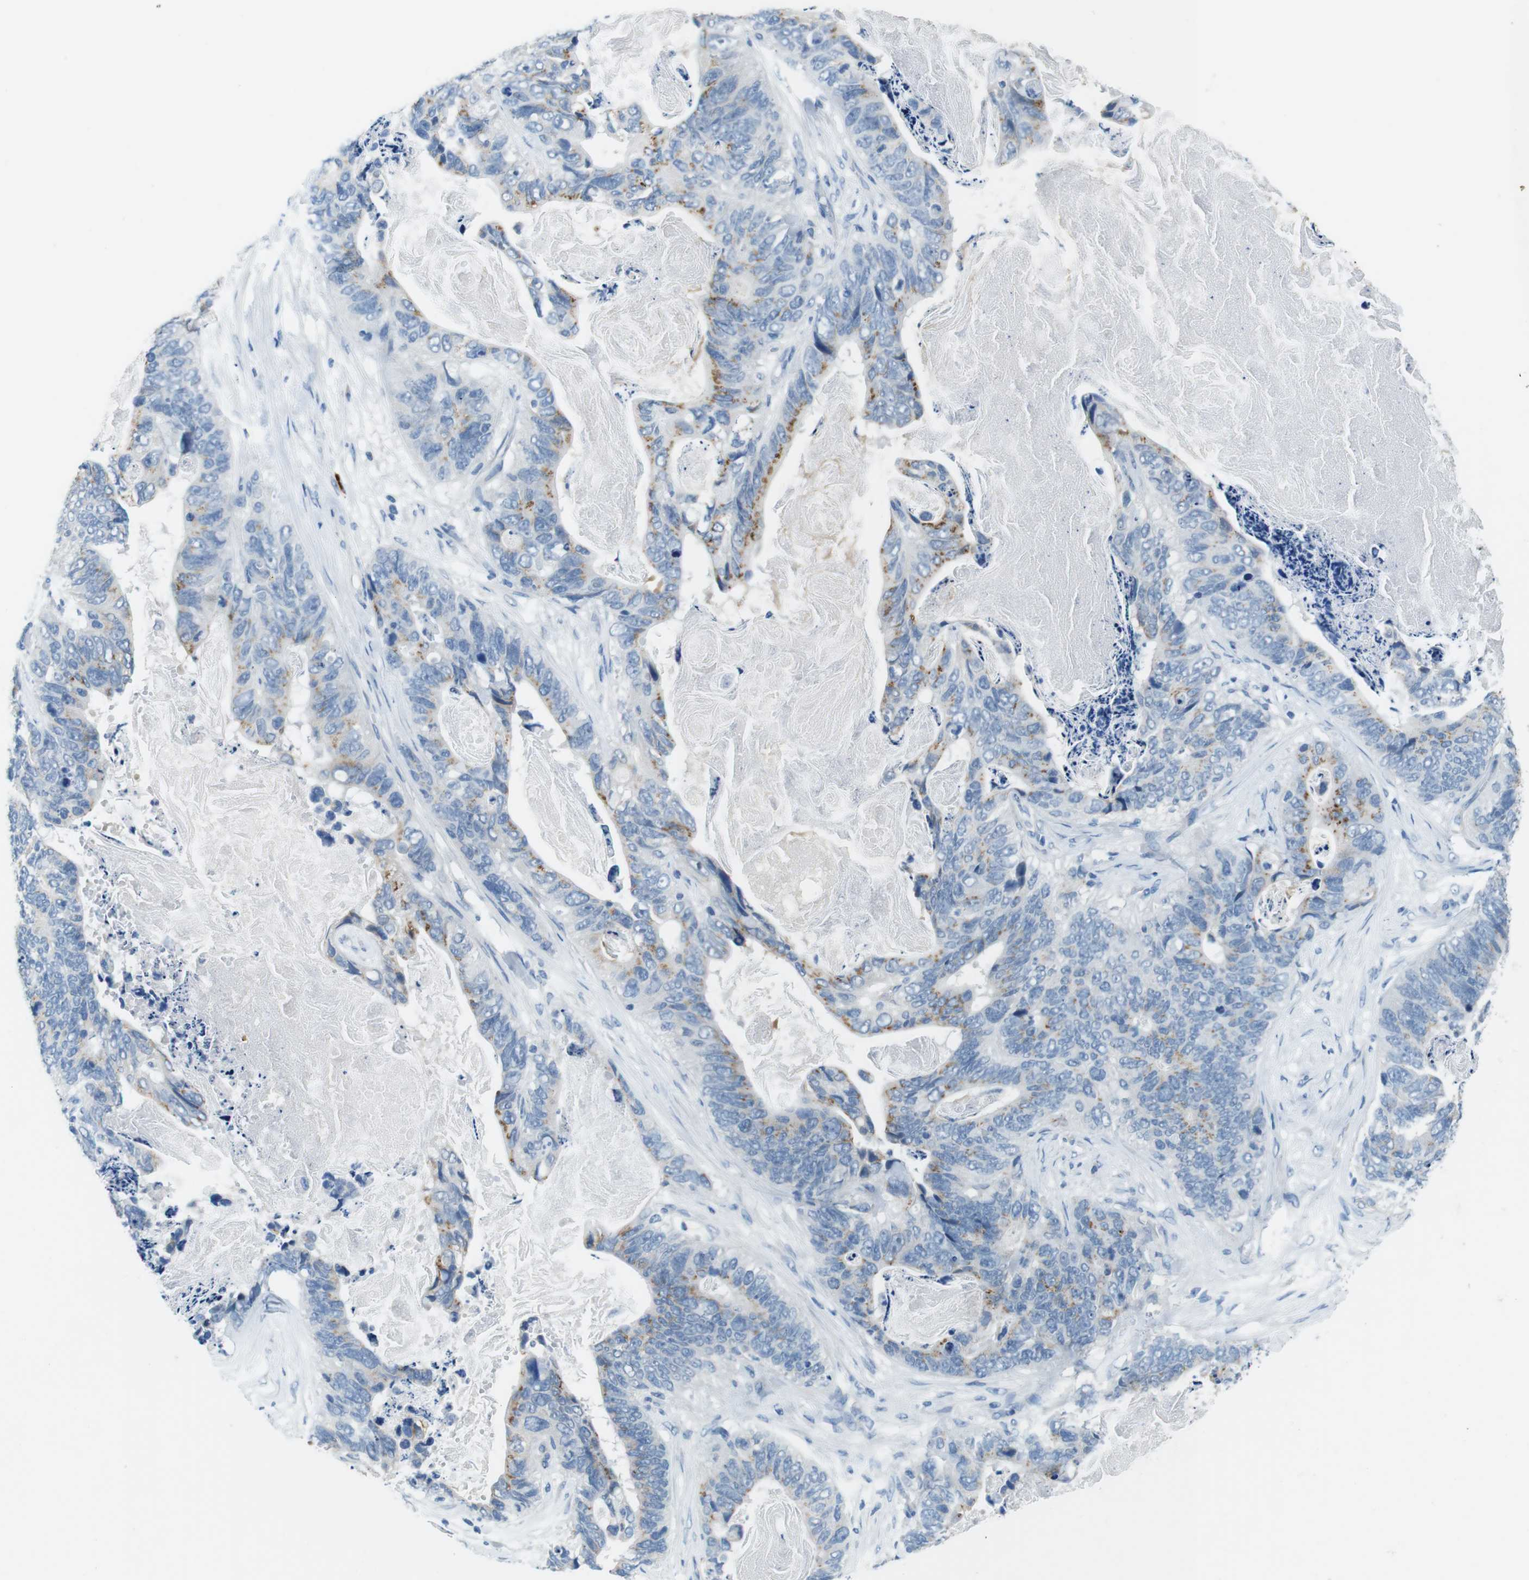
{"staining": {"intensity": "moderate", "quantity": "25%-75%", "location": "cytoplasmic/membranous"}, "tissue": "stomach cancer", "cell_type": "Tumor cells", "image_type": "cancer", "snomed": [{"axis": "morphology", "description": "Adenocarcinoma, NOS"}, {"axis": "topography", "description": "Stomach"}], "caption": "The histopathology image demonstrates staining of adenocarcinoma (stomach), revealing moderate cytoplasmic/membranous protein positivity (brown color) within tumor cells.", "gene": "SLC35A3", "patient": {"sex": "female", "age": 89}}